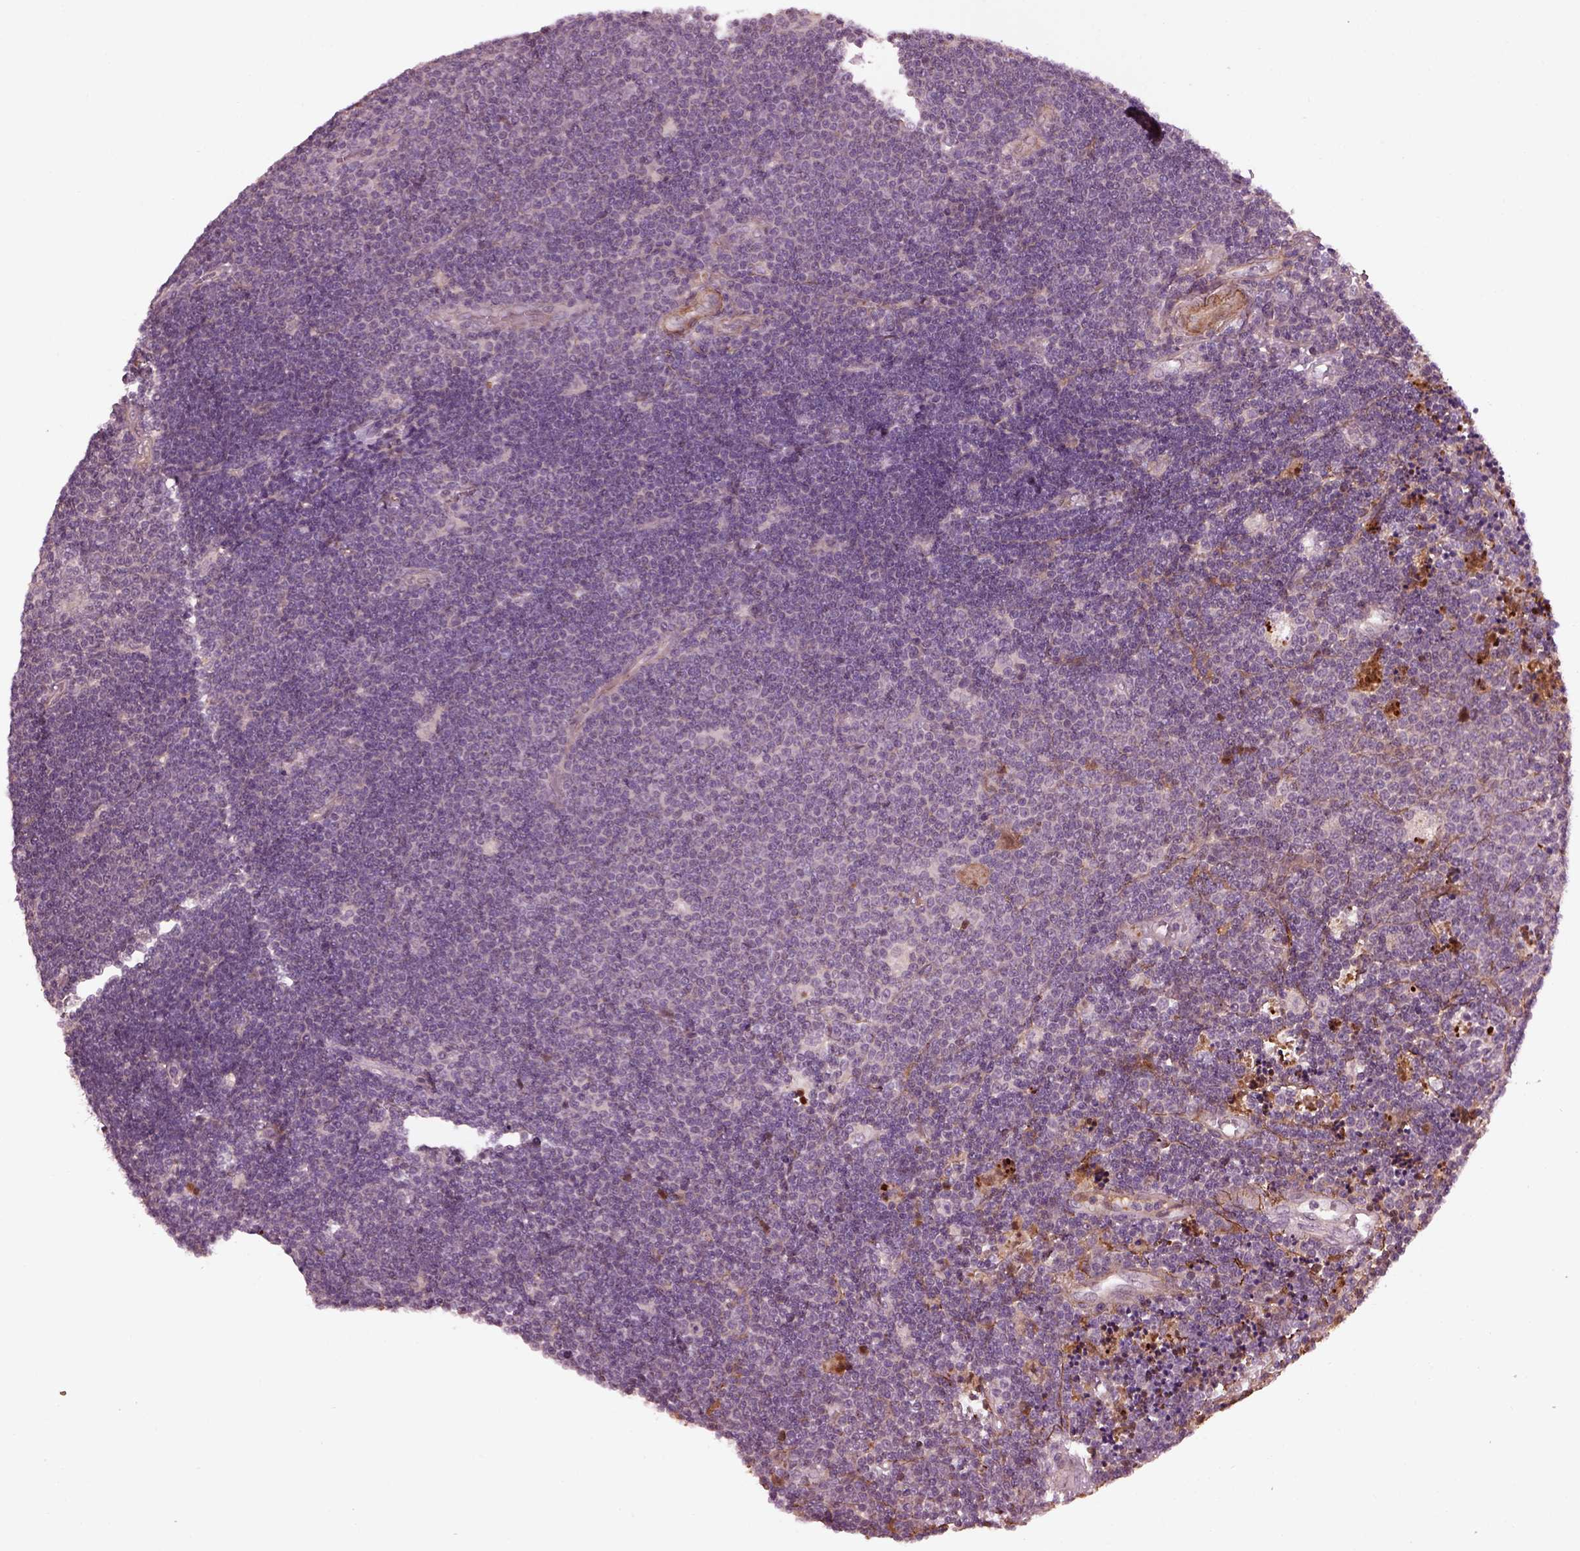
{"staining": {"intensity": "negative", "quantity": "none", "location": "none"}, "tissue": "lymphoma", "cell_type": "Tumor cells", "image_type": "cancer", "snomed": [{"axis": "morphology", "description": "Malignant lymphoma, non-Hodgkin's type, Low grade"}, {"axis": "topography", "description": "Brain"}], "caption": "There is no significant staining in tumor cells of lymphoma.", "gene": "EFEMP1", "patient": {"sex": "female", "age": 66}}